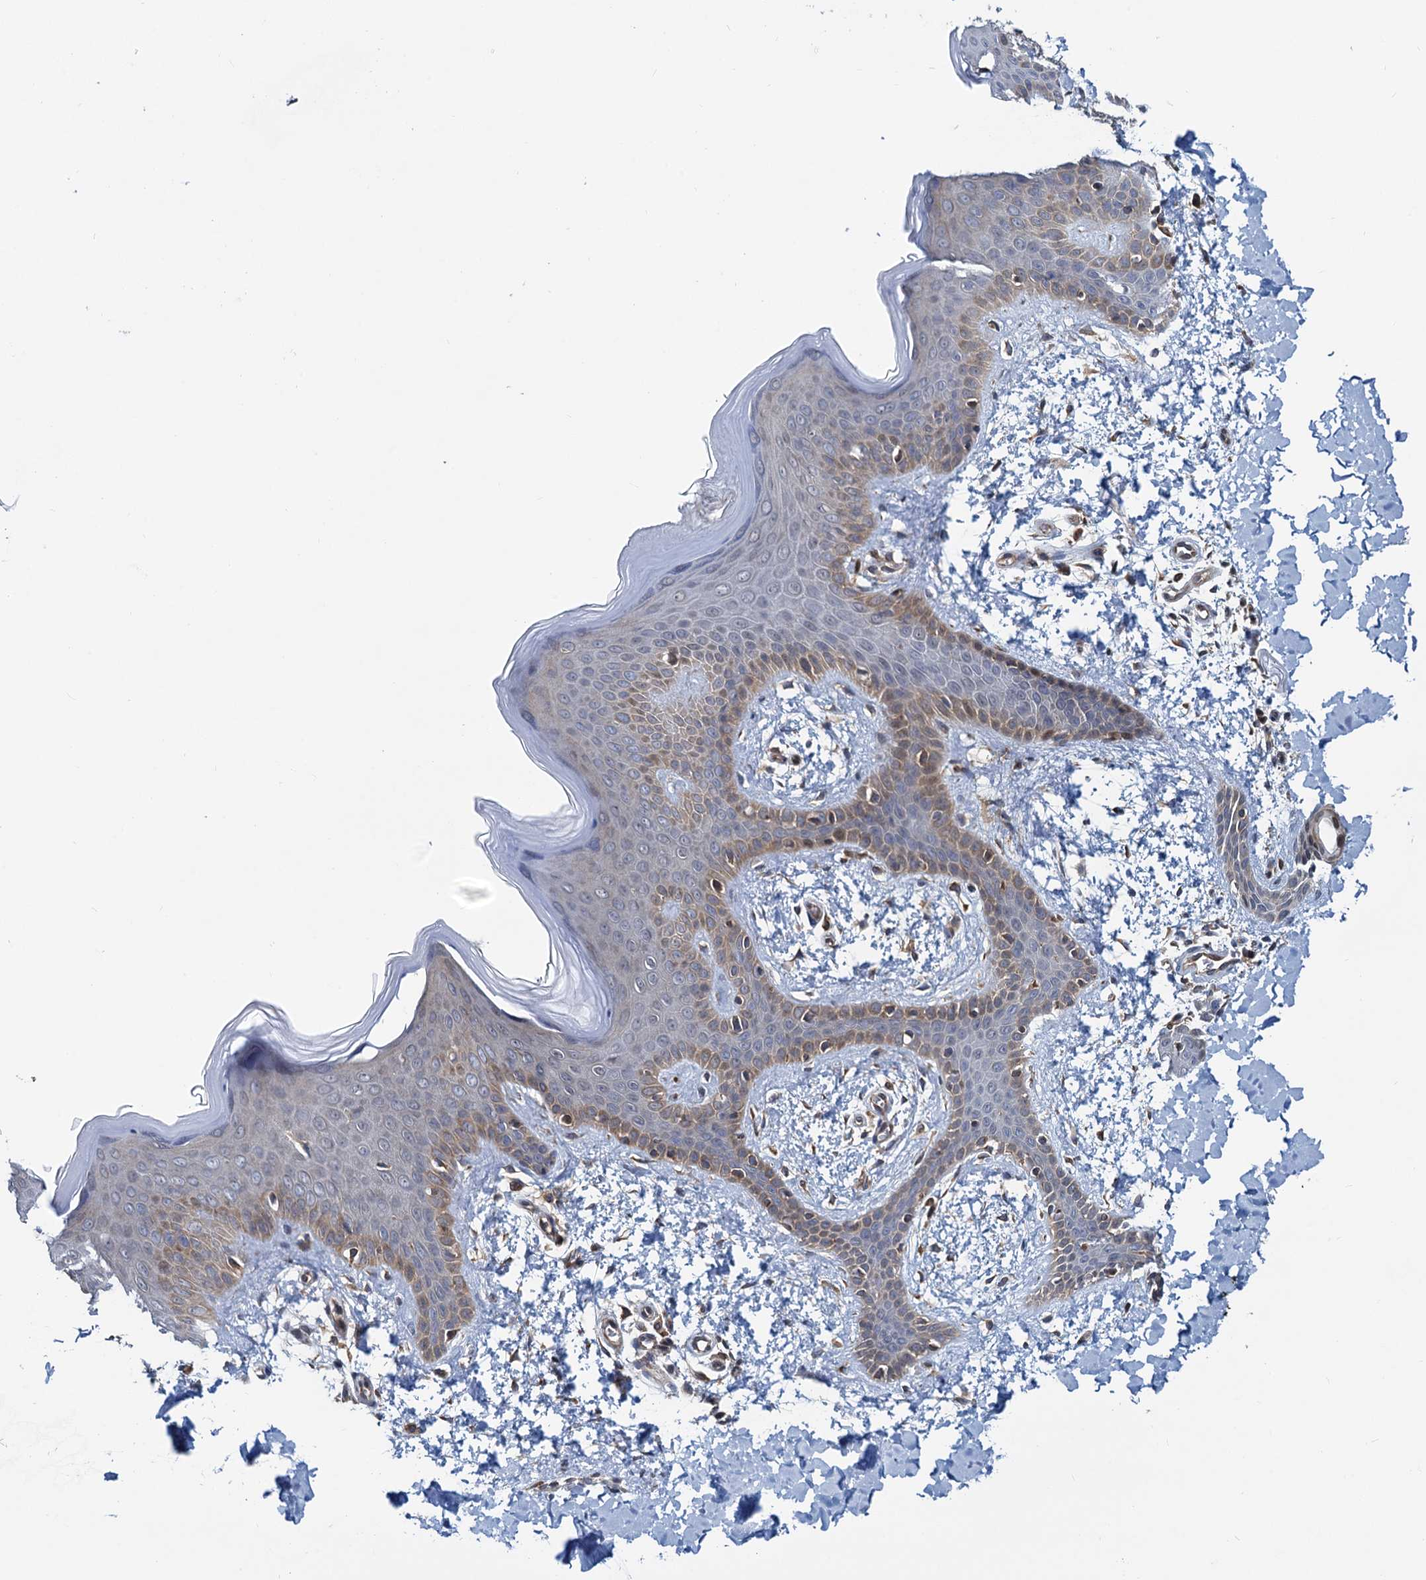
{"staining": {"intensity": "moderate", "quantity": ">75%", "location": "cytoplasmic/membranous"}, "tissue": "skin", "cell_type": "Fibroblasts", "image_type": "normal", "snomed": [{"axis": "morphology", "description": "Normal tissue, NOS"}, {"axis": "topography", "description": "Skin"}], "caption": "The immunohistochemical stain labels moderate cytoplasmic/membranous staining in fibroblasts of normal skin.", "gene": "RNF125", "patient": {"sex": "male", "age": 36}}